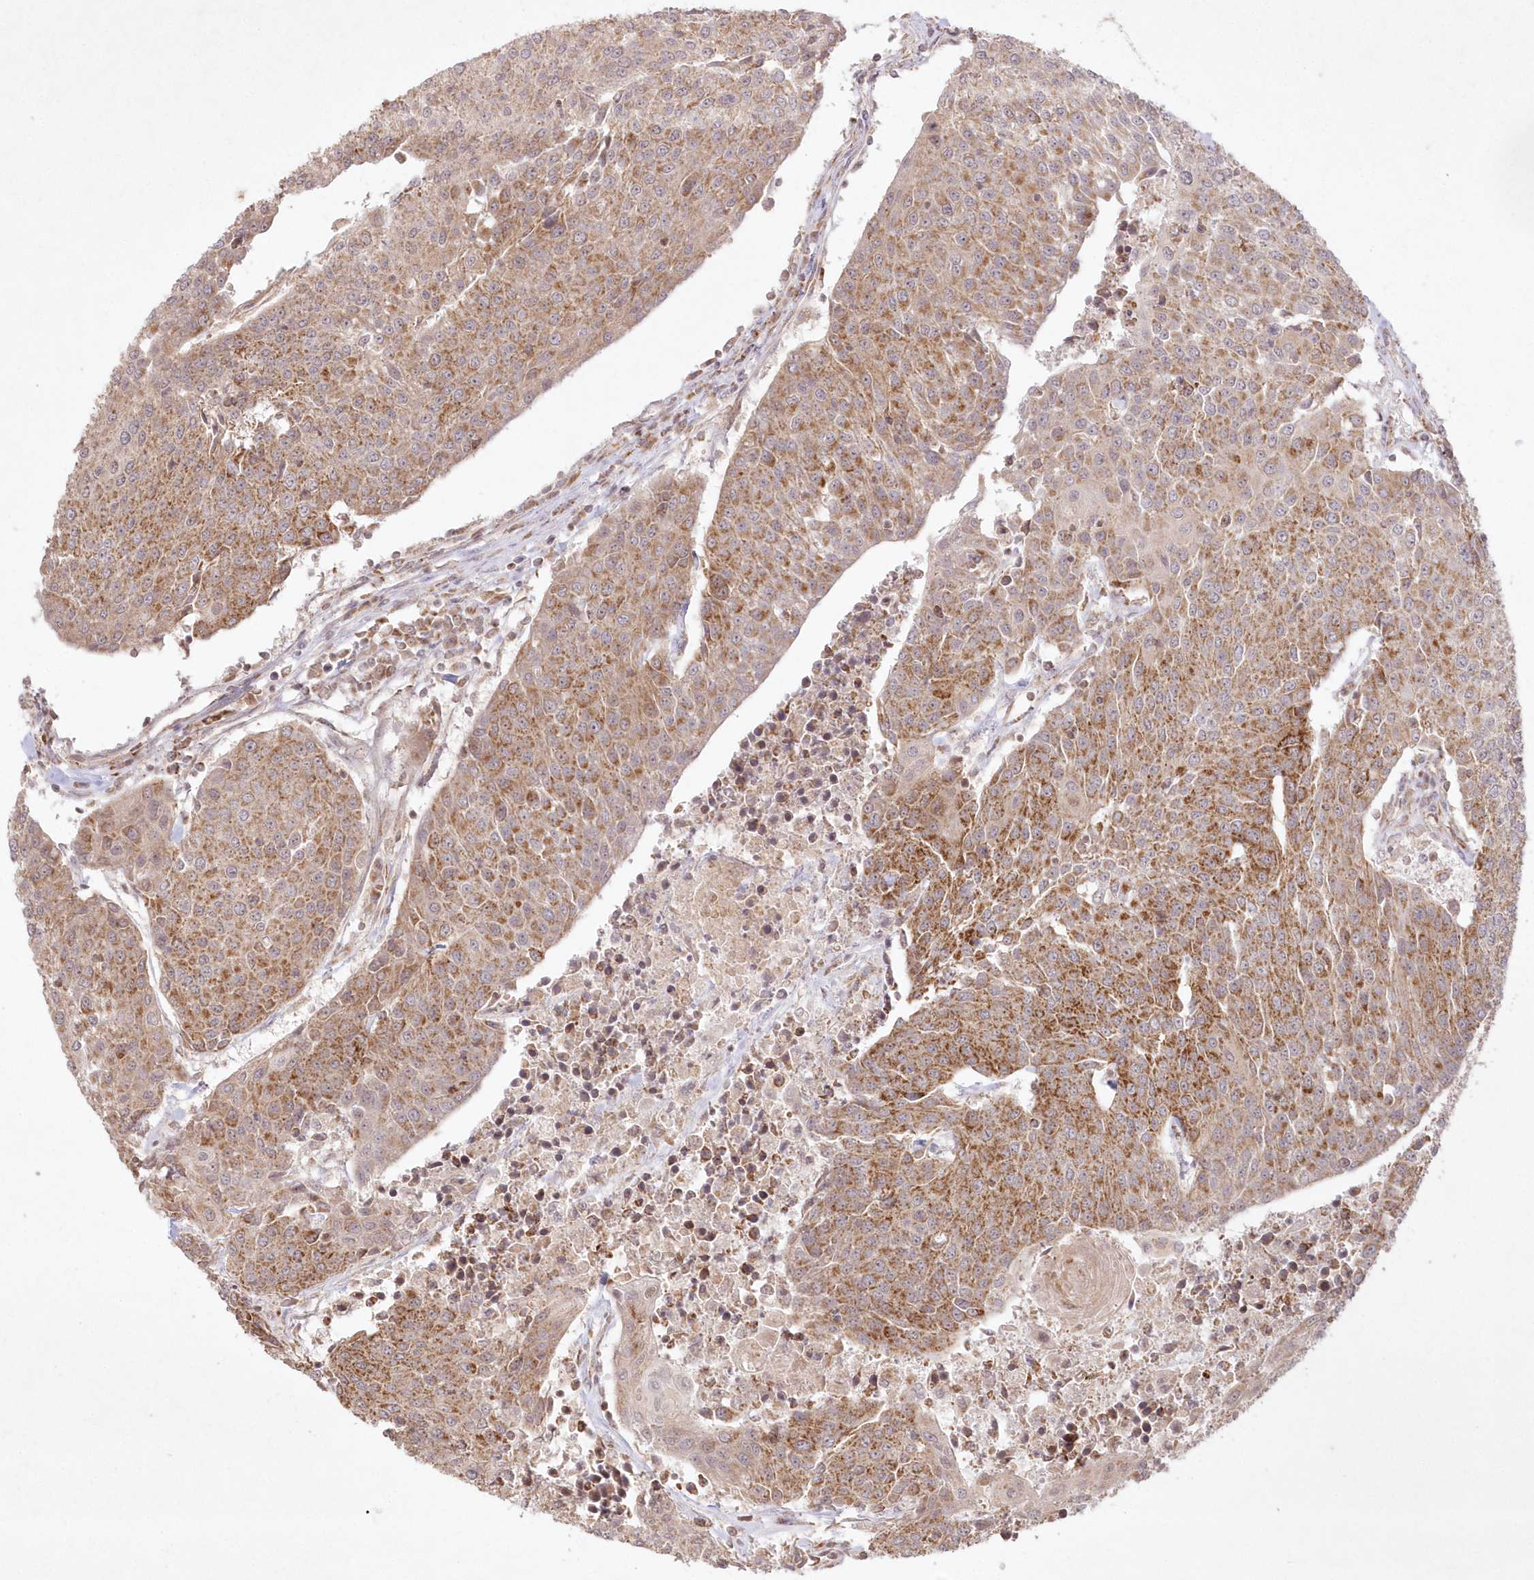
{"staining": {"intensity": "moderate", "quantity": ">75%", "location": "cytoplasmic/membranous"}, "tissue": "urothelial cancer", "cell_type": "Tumor cells", "image_type": "cancer", "snomed": [{"axis": "morphology", "description": "Urothelial carcinoma, High grade"}, {"axis": "topography", "description": "Urinary bladder"}], "caption": "Brown immunohistochemical staining in human urothelial cancer shows moderate cytoplasmic/membranous staining in about >75% of tumor cells.", "gene": "LRPPRC", "patient": {"sex": "female", "age": 85}}